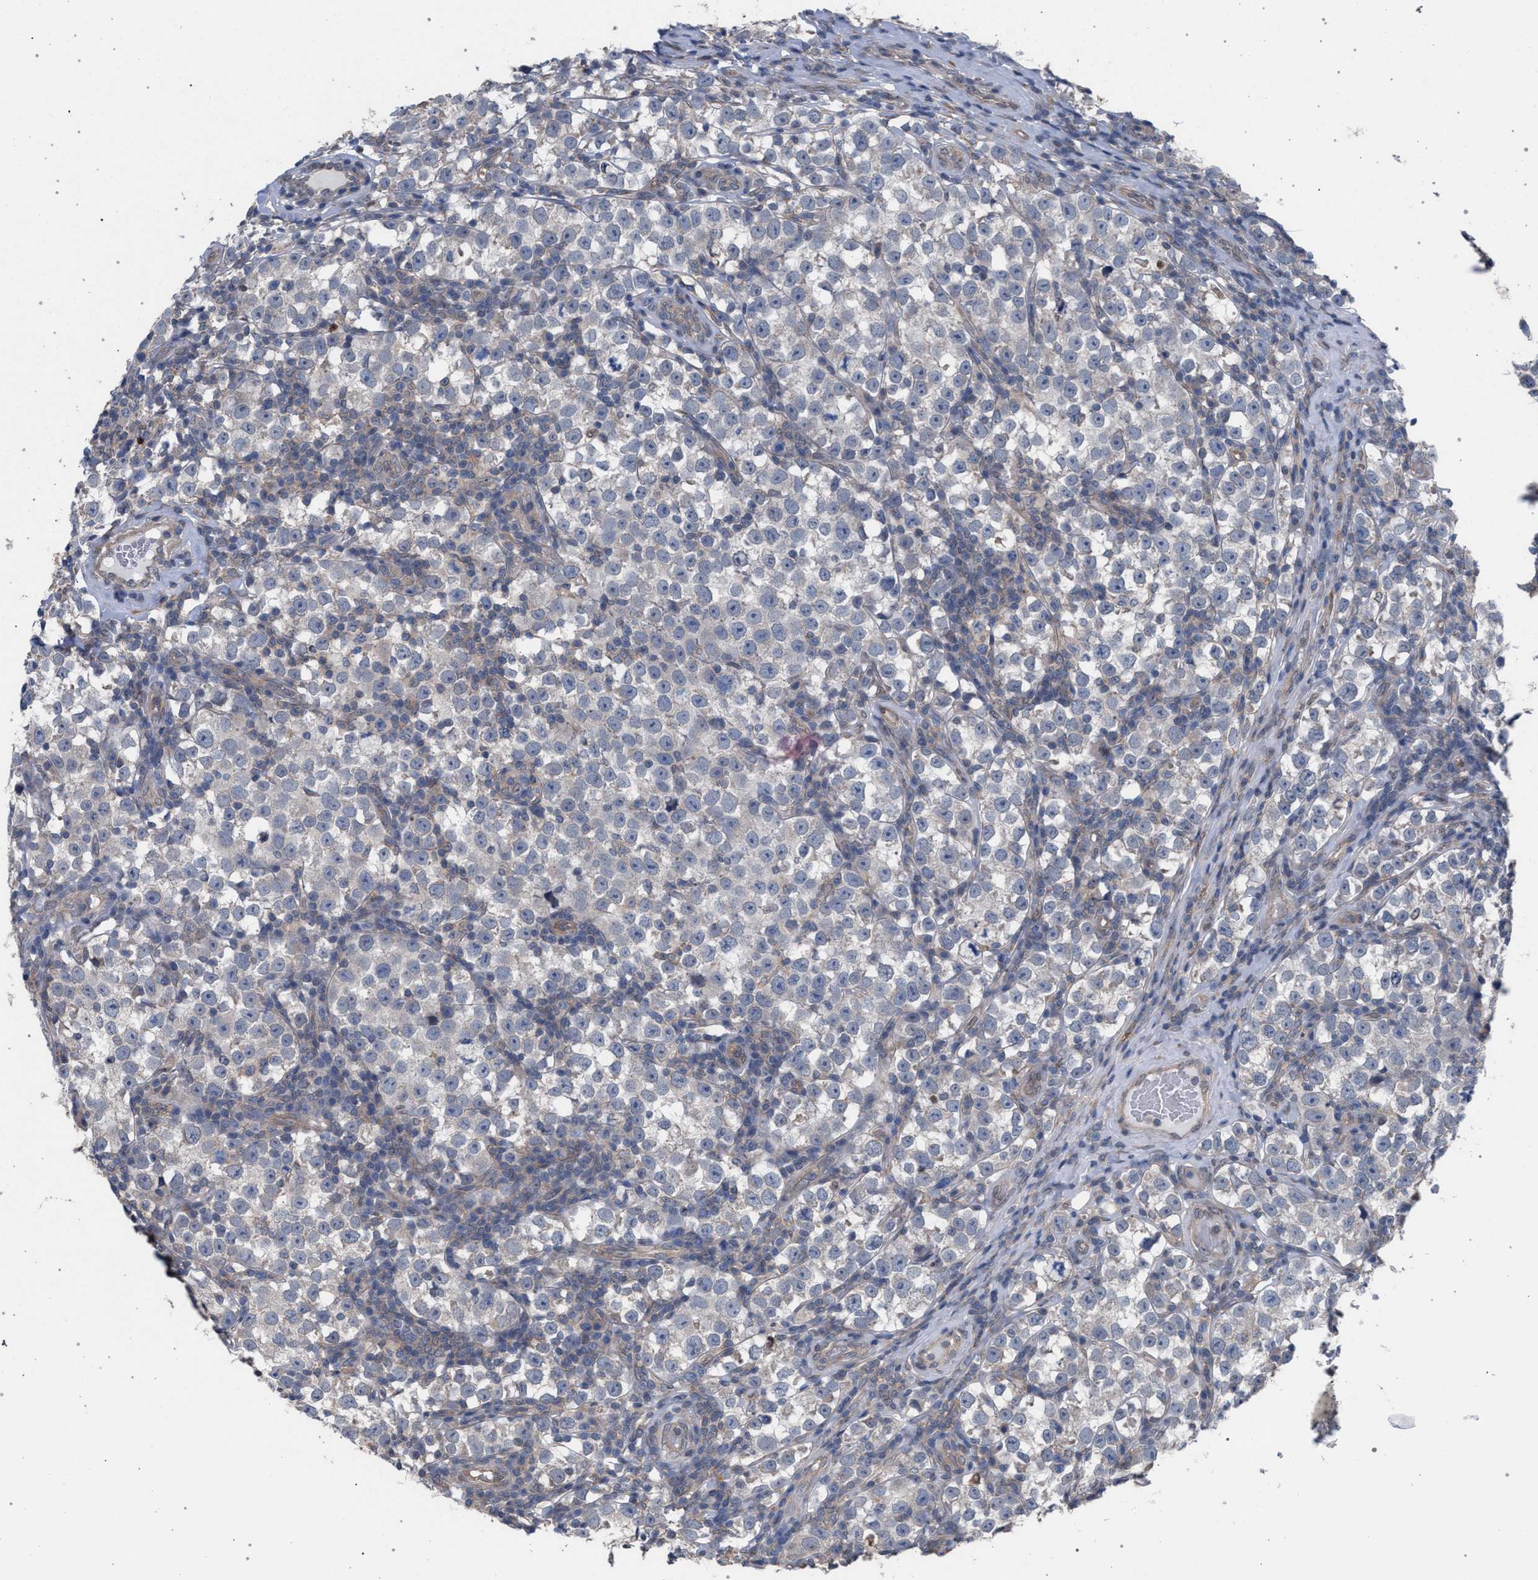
{"staining": {"intensity": "negative", "quantity": "none", "location": "none"}, "tissue": "testis cancer", "cell_type": "Tumor cells", "image_type": "cancer", "snomed": [{"axis": "morphology", "description": "Normal tissue, NOS"}, {"axis": "morphology", "description": "Seminoma, NOS"}, {"axis": "topography", "description": "Testis"}], "caption": "A high-resolution image shows immunohistochemistry staining of testis seminoma, which reveals no significant expression in tumor cells. Brightfield microscopy of immunohistochemistry stained with DAB (brown) and hematoxylin (blue), captured at high magnification.", "gene": "ARPC5L", "patient": {"sex": "male", "age": 43}}